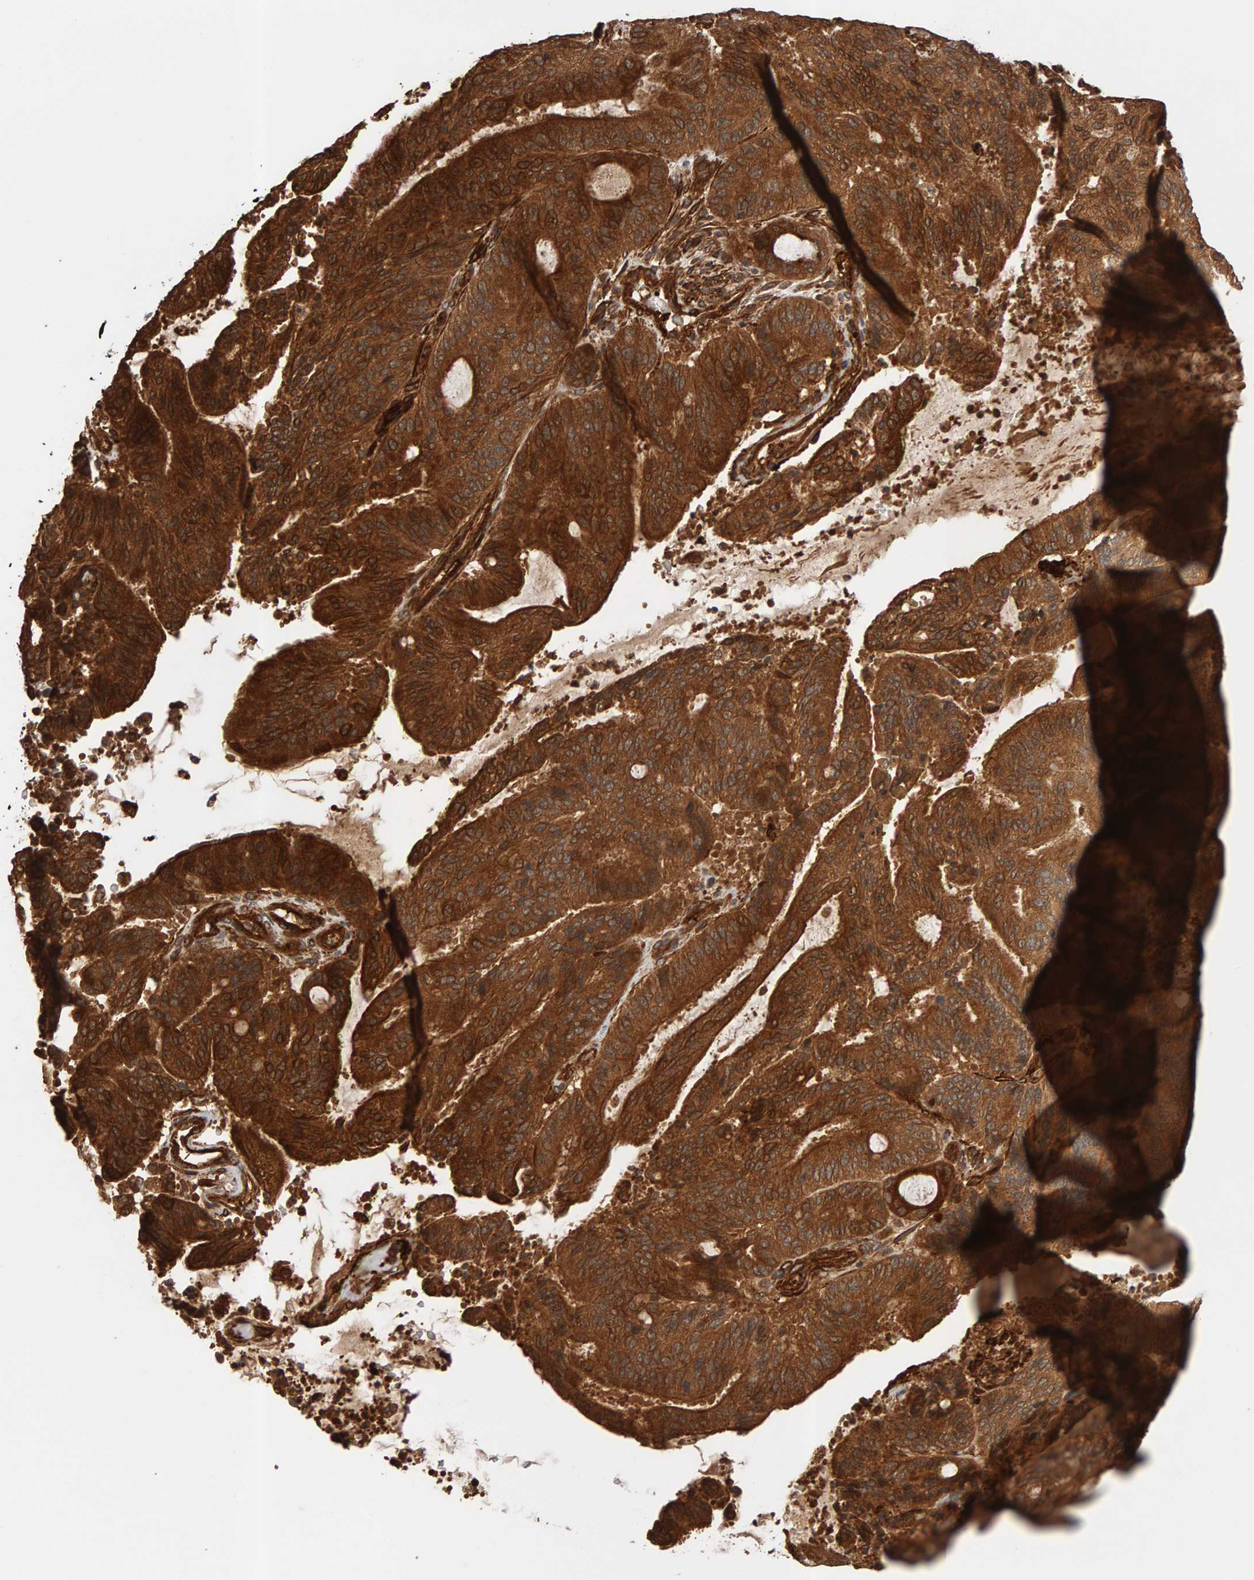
{"staining": {"intensity": "strong", "quantity": ">75%", "location": "cytoplasmic/membranous"}, "tissue": "liver cancer", "cell_type": "Tumor cells", "image_type": "cancer", "snomed": [{"axis": "morphology", "description": "Normal tissue, NOS"}, {"axis": "morphology", "description": "Cholangiocarcinoma"}, {"axis": "topography", "description": "Liver"}, {"axis": "topography", "description": "Peripheral nerve tissue"}], "caption": "Liver cancer was stained to show a protein in brown. There is high levels of strong cytoplasmic/membranous positivity in approximately >75% of tumor cells. (DAB IHC, brown staining for protein, blue staining for nuclei).", "gene": "SYNRG", "patient": {"sex": "female", "age": 73}}